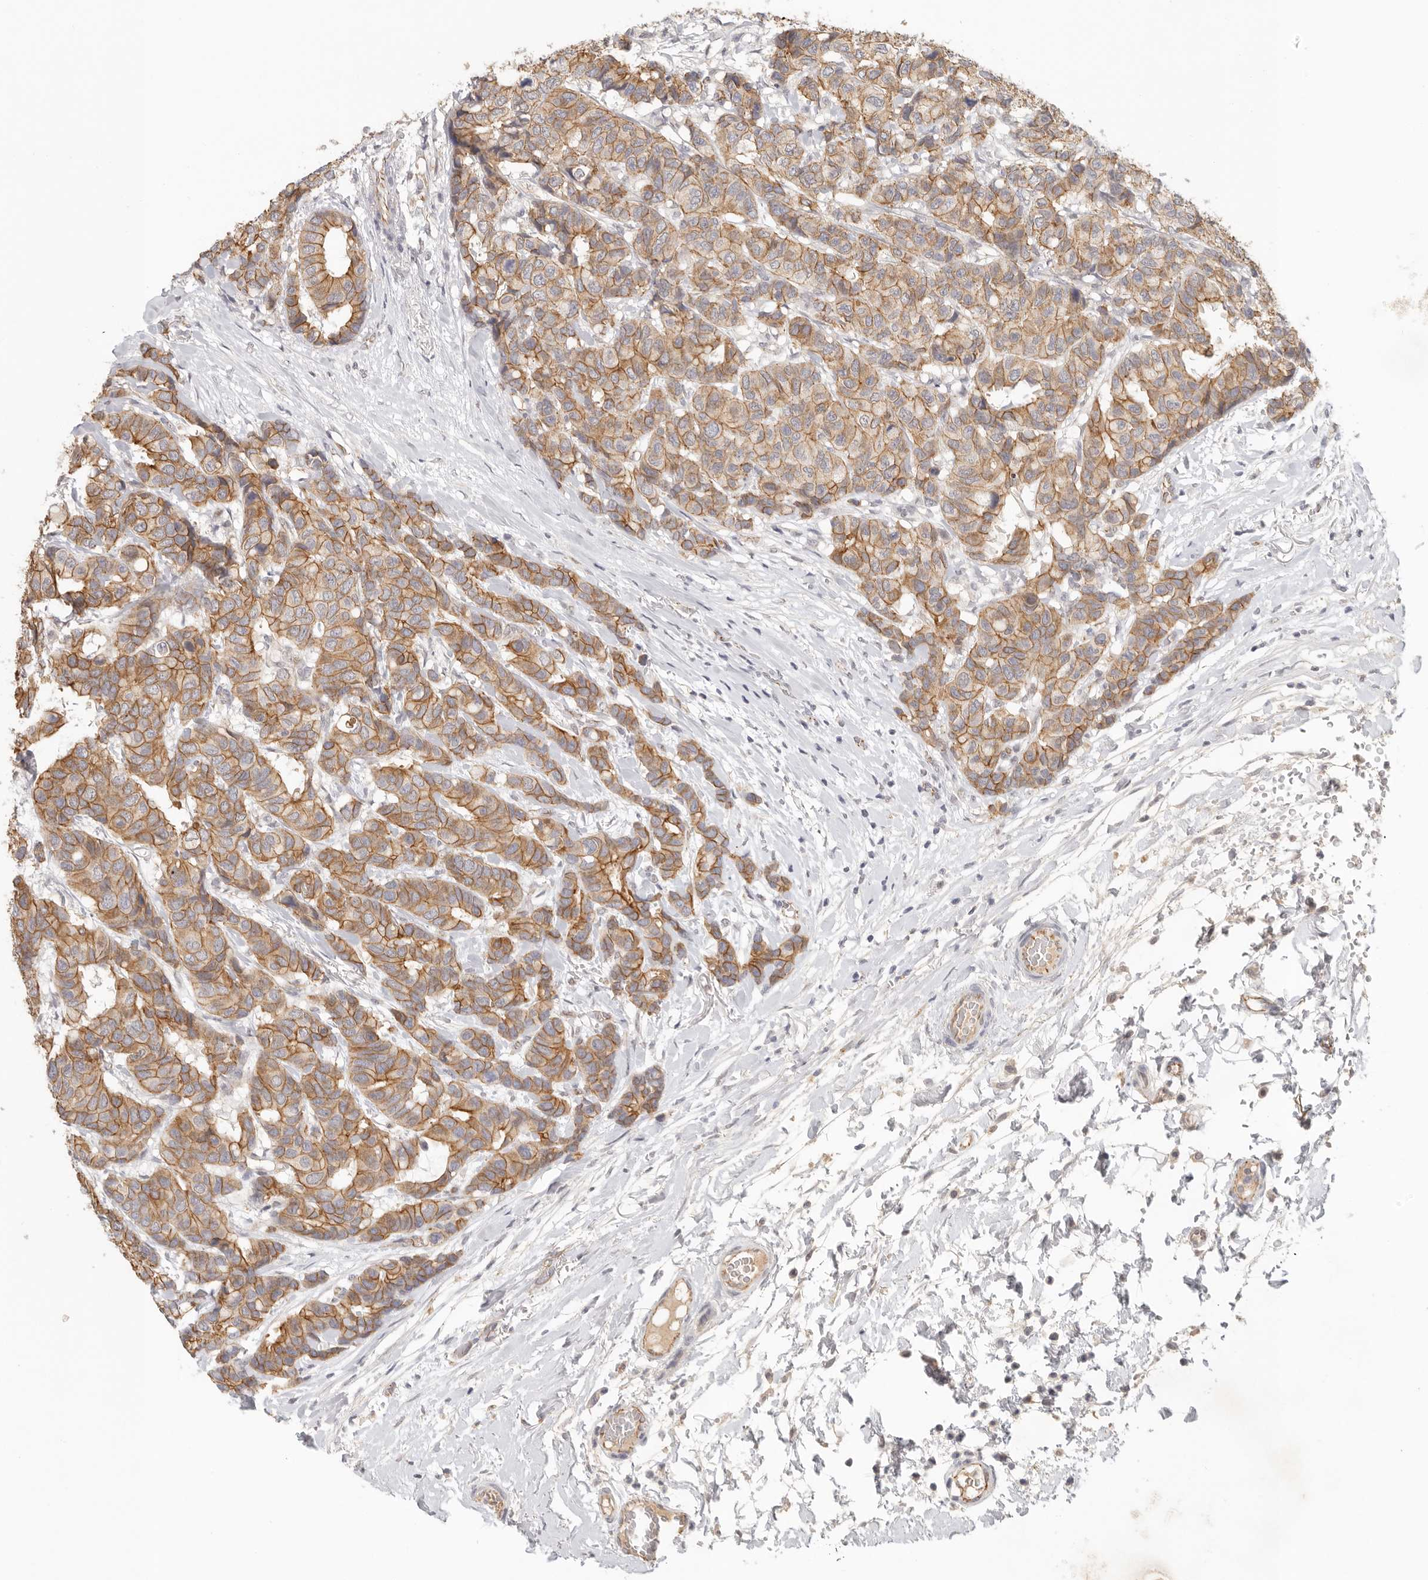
{"staining": {"intensity": "moderate", "quantity": ">75%", "location": "cytoplasmic/membranous"}, "tissue": "breast cancer", "cell_type": "Tumor cells", "image_type": "cancer", "snomed": [{"axis": "morphology", "description": "Duct carcinoma"}, {"axis": "topography", "description": "Breast"}], "caption": "There is medium levels of moderate cytoplasmic/membranous positivity in tumor cells of breast infiltrating ductal carcinoma, as demonstrated by immunohistochemical staining (brown color).", "gene": "ANXA9", "patient": {"sex": "female", "age": 87}}